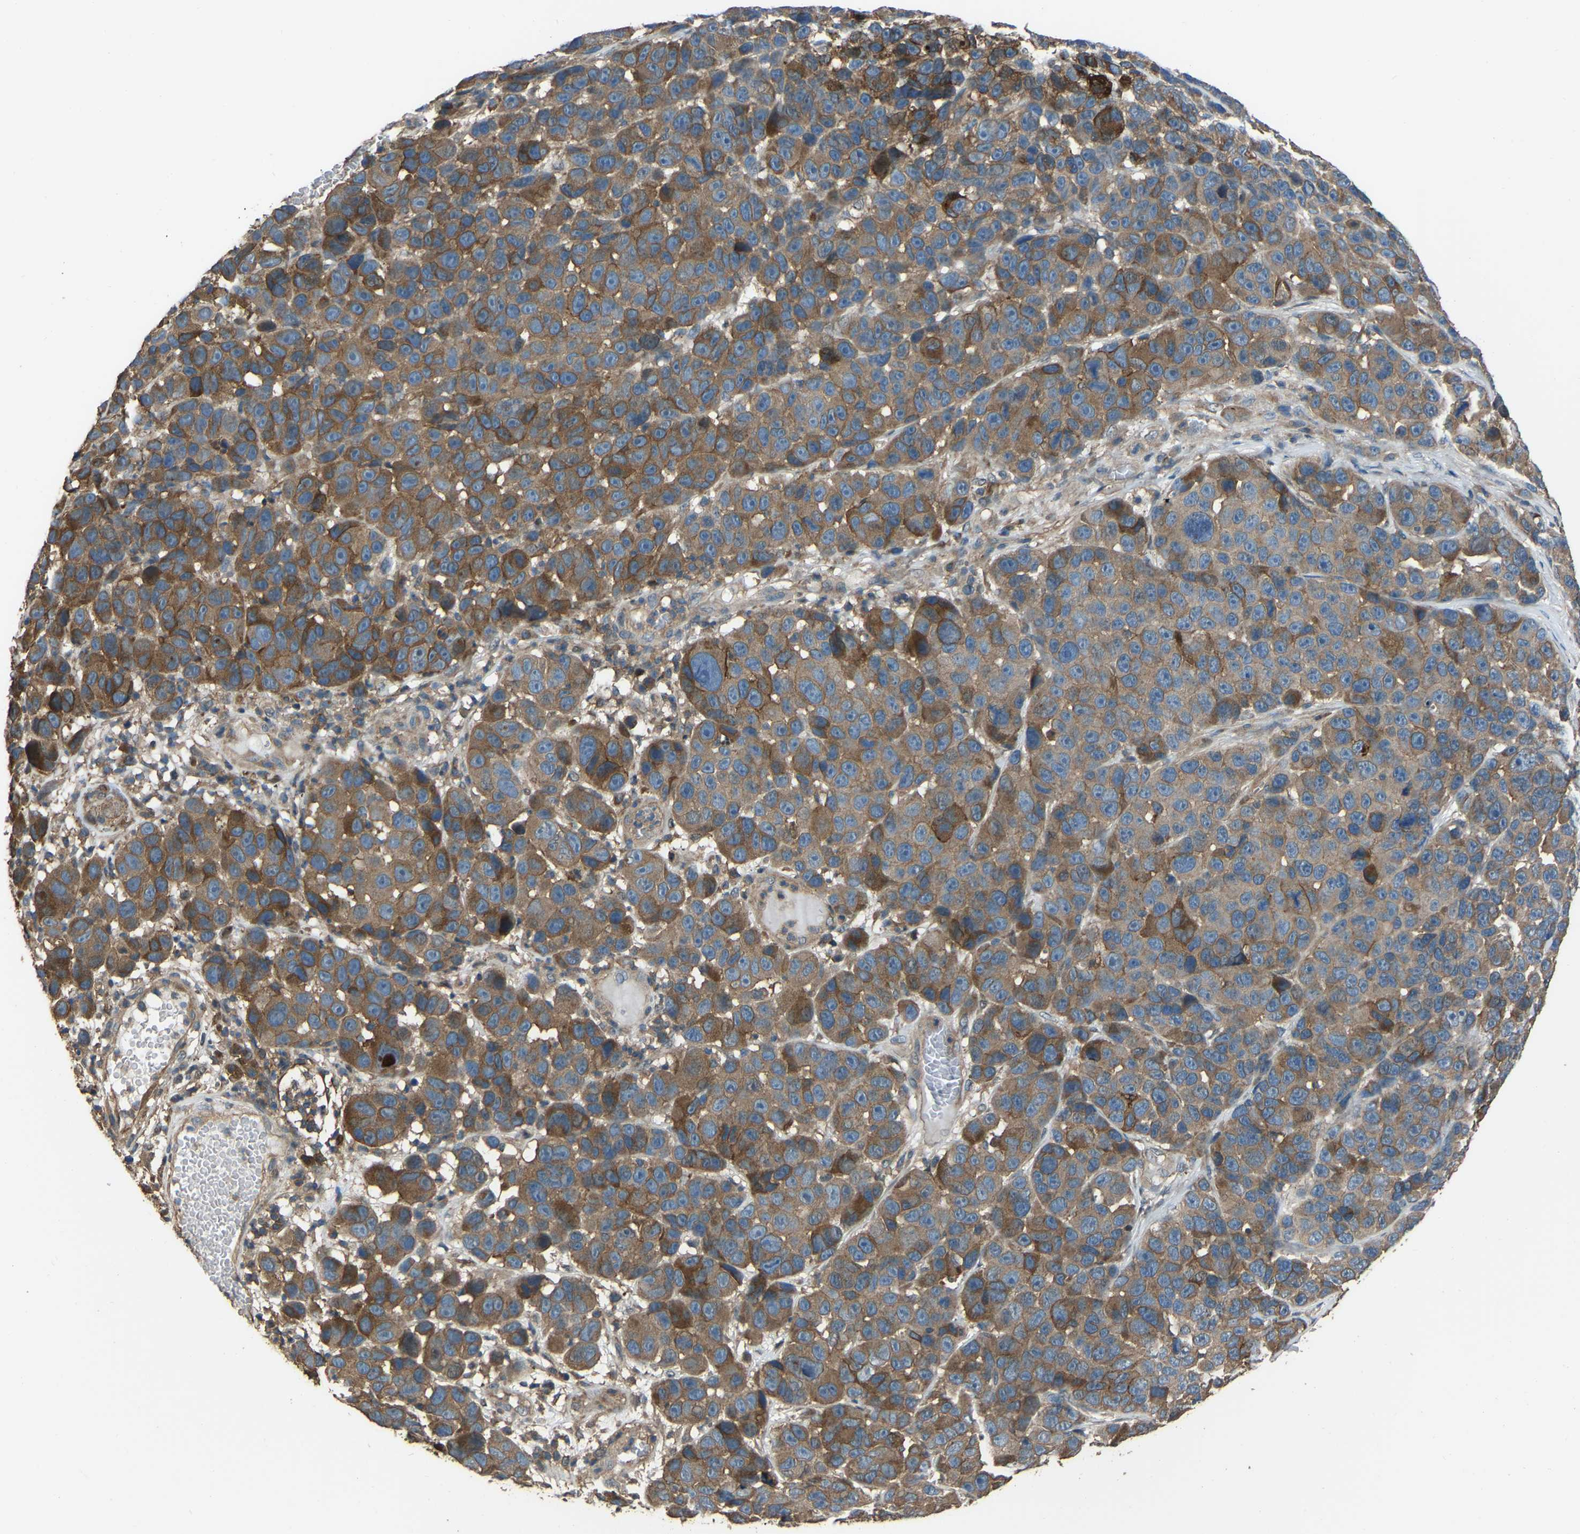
{"staining": {"intensity": "moderate", "quantity": ">75%", "location": "cytoplasmic/membranous"}, "tissue": "melanoma", "cell_type": "Tumor cells", "image_type": "cancer", "snomed": [{"axis": "morphology", "description": "Malignant melanoma, NOS"}, {"axis": "topography", "description": "Skin"}], "caption": "A micrograph showing moderate cytoplasmic/membranous expression in approximately >75% of tumor cells in melanoma, as visualized by brown immunohistochemical staining.", "gene": "SLC4A2", "patient": {"sex": "male", "age": 53}}